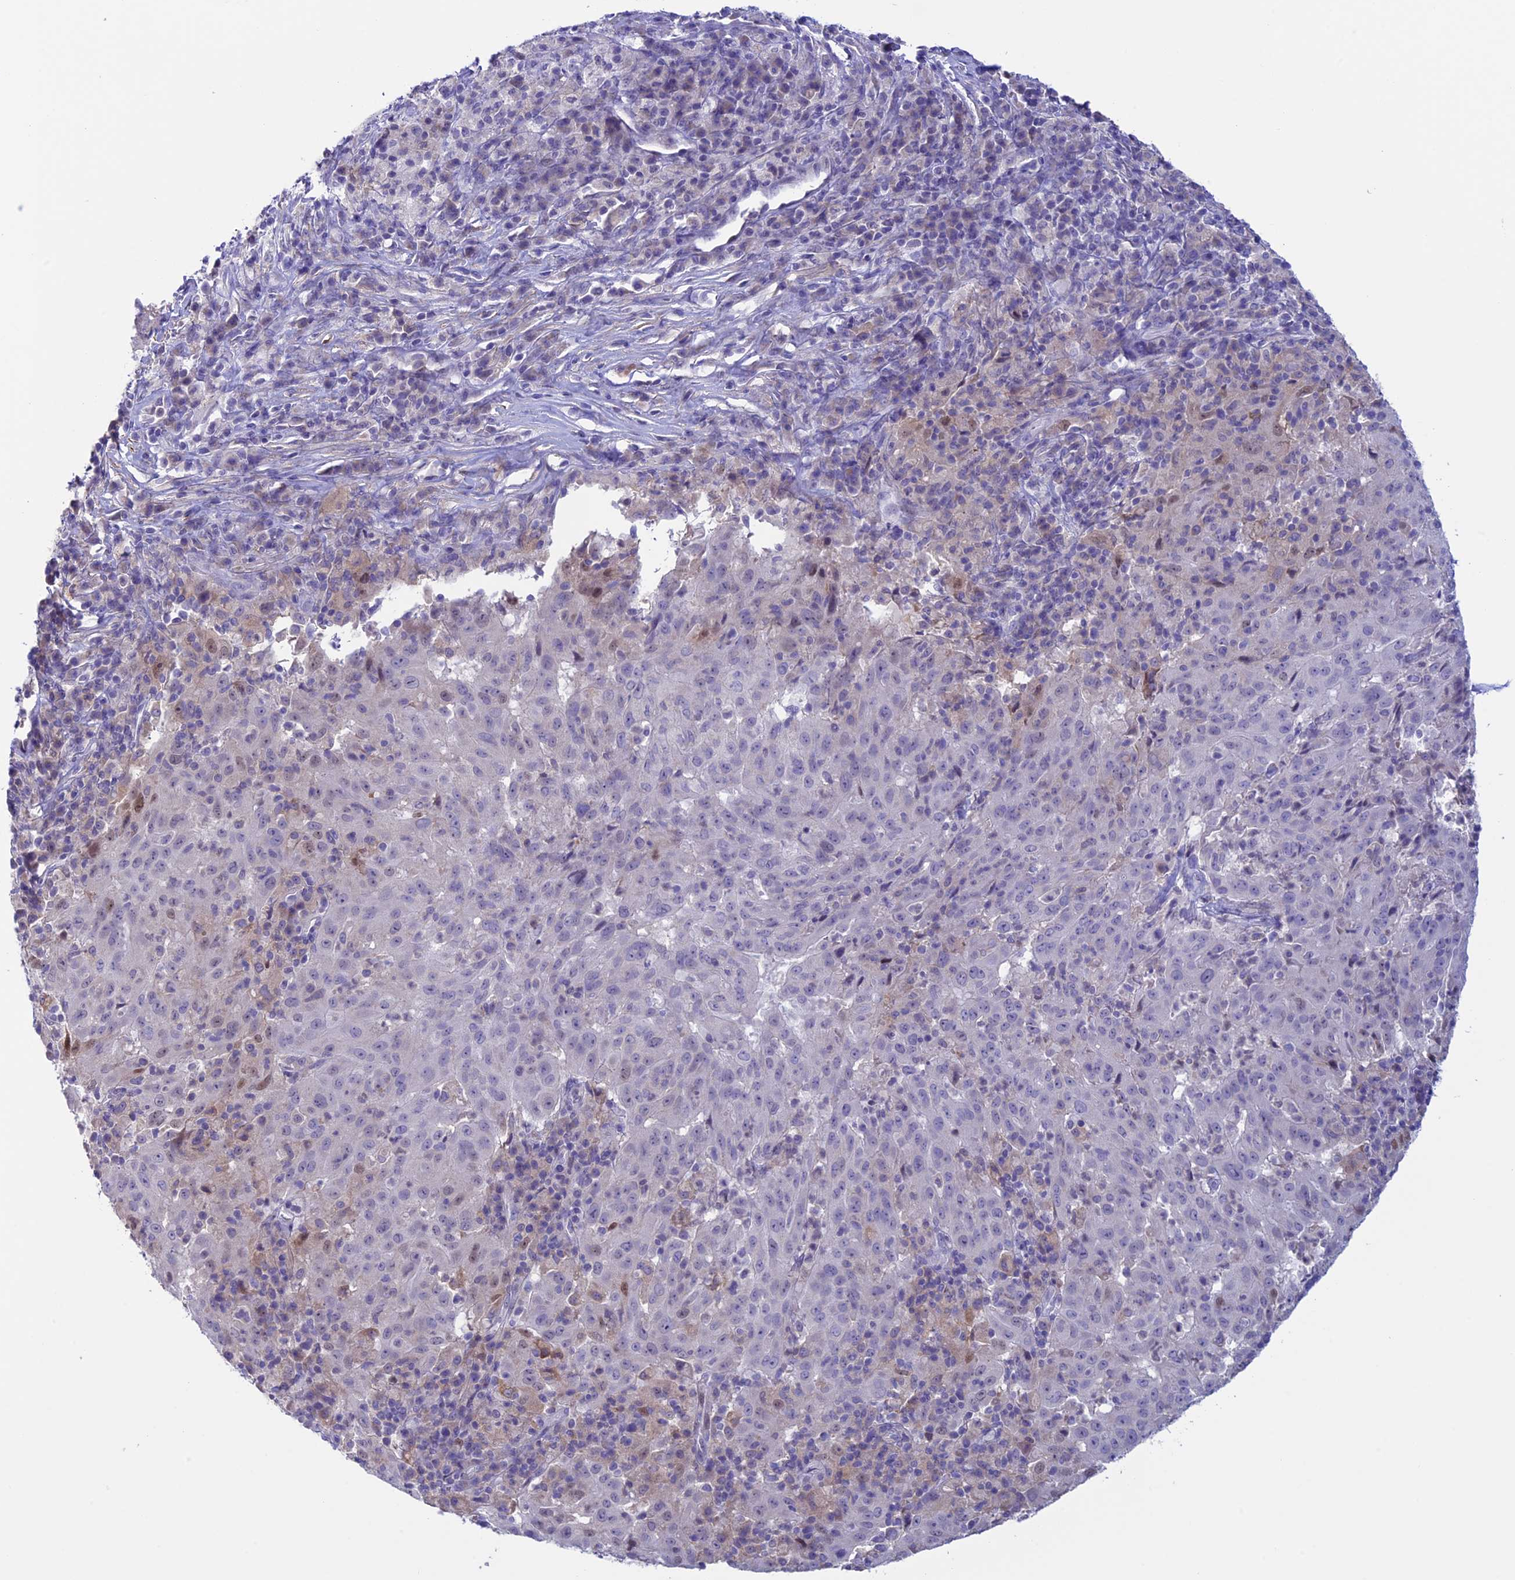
{"staining": {"intensity": "weak", "quantity": "<25%", "location": "cytoplasmic/membranous"}, "tissue": "pancreatic cancer", "cell_type": "Tumor cells", "image_type": "cancer", "snomed": [{"axis": "morphology", "description": "Adenocarcinoma, NOS"}, {"axis": "topography", "description": "Pancreas"}], "caption": "Tumor cells are negative for protein expression in human adenocarcinoma (pancreatic). (Brightfield microscopy of DAB immunohistochemistry (IHC) at high magnification).", "gene": "IGSF6", "patient": {"sex": "male", "age": 63}}